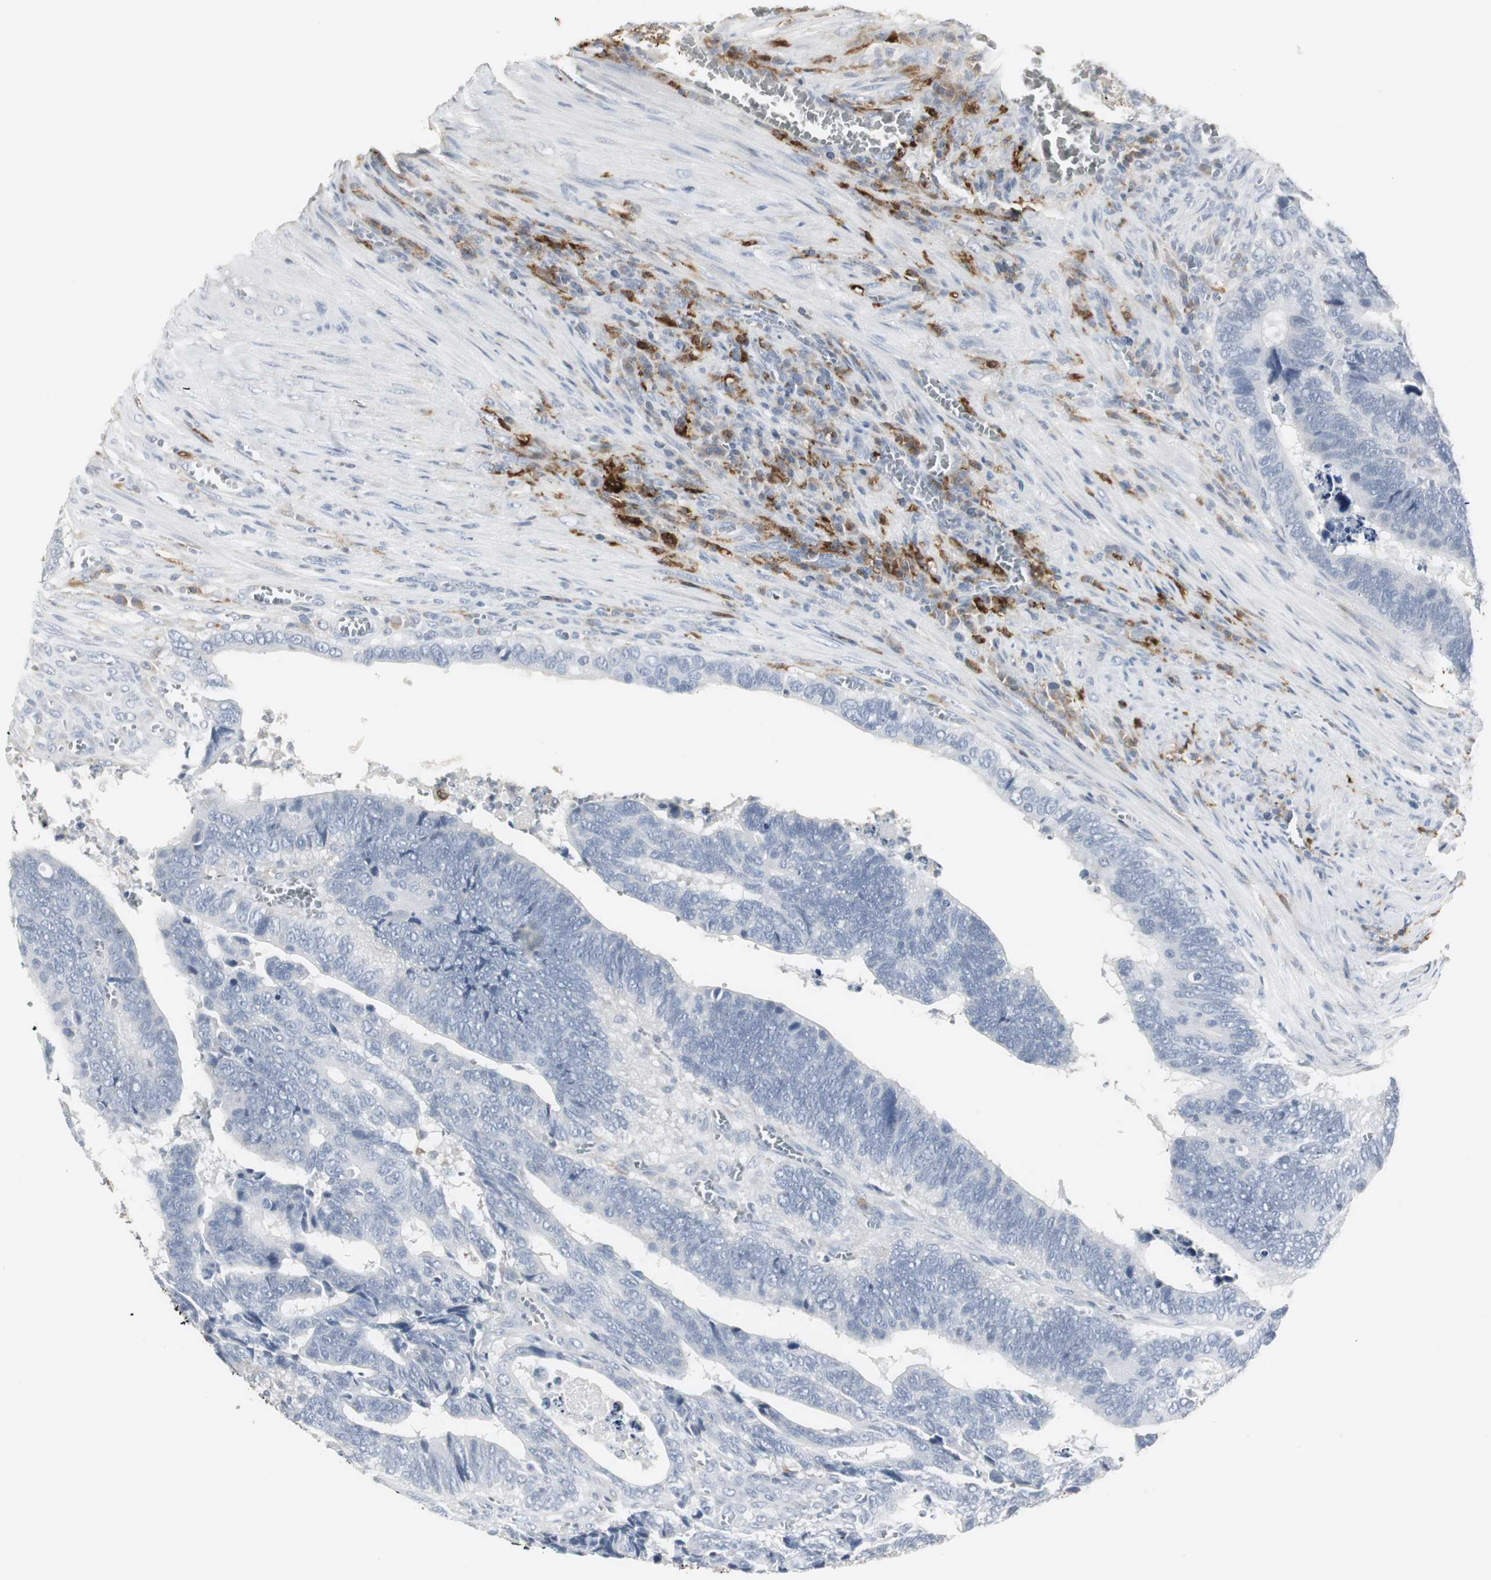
{"staining": {"intensity": "negative", "quantity": "none", "location": "none"}, "tissue": "colorectal cancer", "cell_type": "Tumor cells", "image_type": "cancer", "snomed": [{"axis": "morphology", "description": "Adenocarcinoma, NOS"}, {"axis": "topography", "description": "Colon"}], "caption": "Tumor cells show no significant protein staining in colorectal cancer (adenocarcinoma).", "gene": "PI15", "patient": {"sex": "male", "age": 72}}